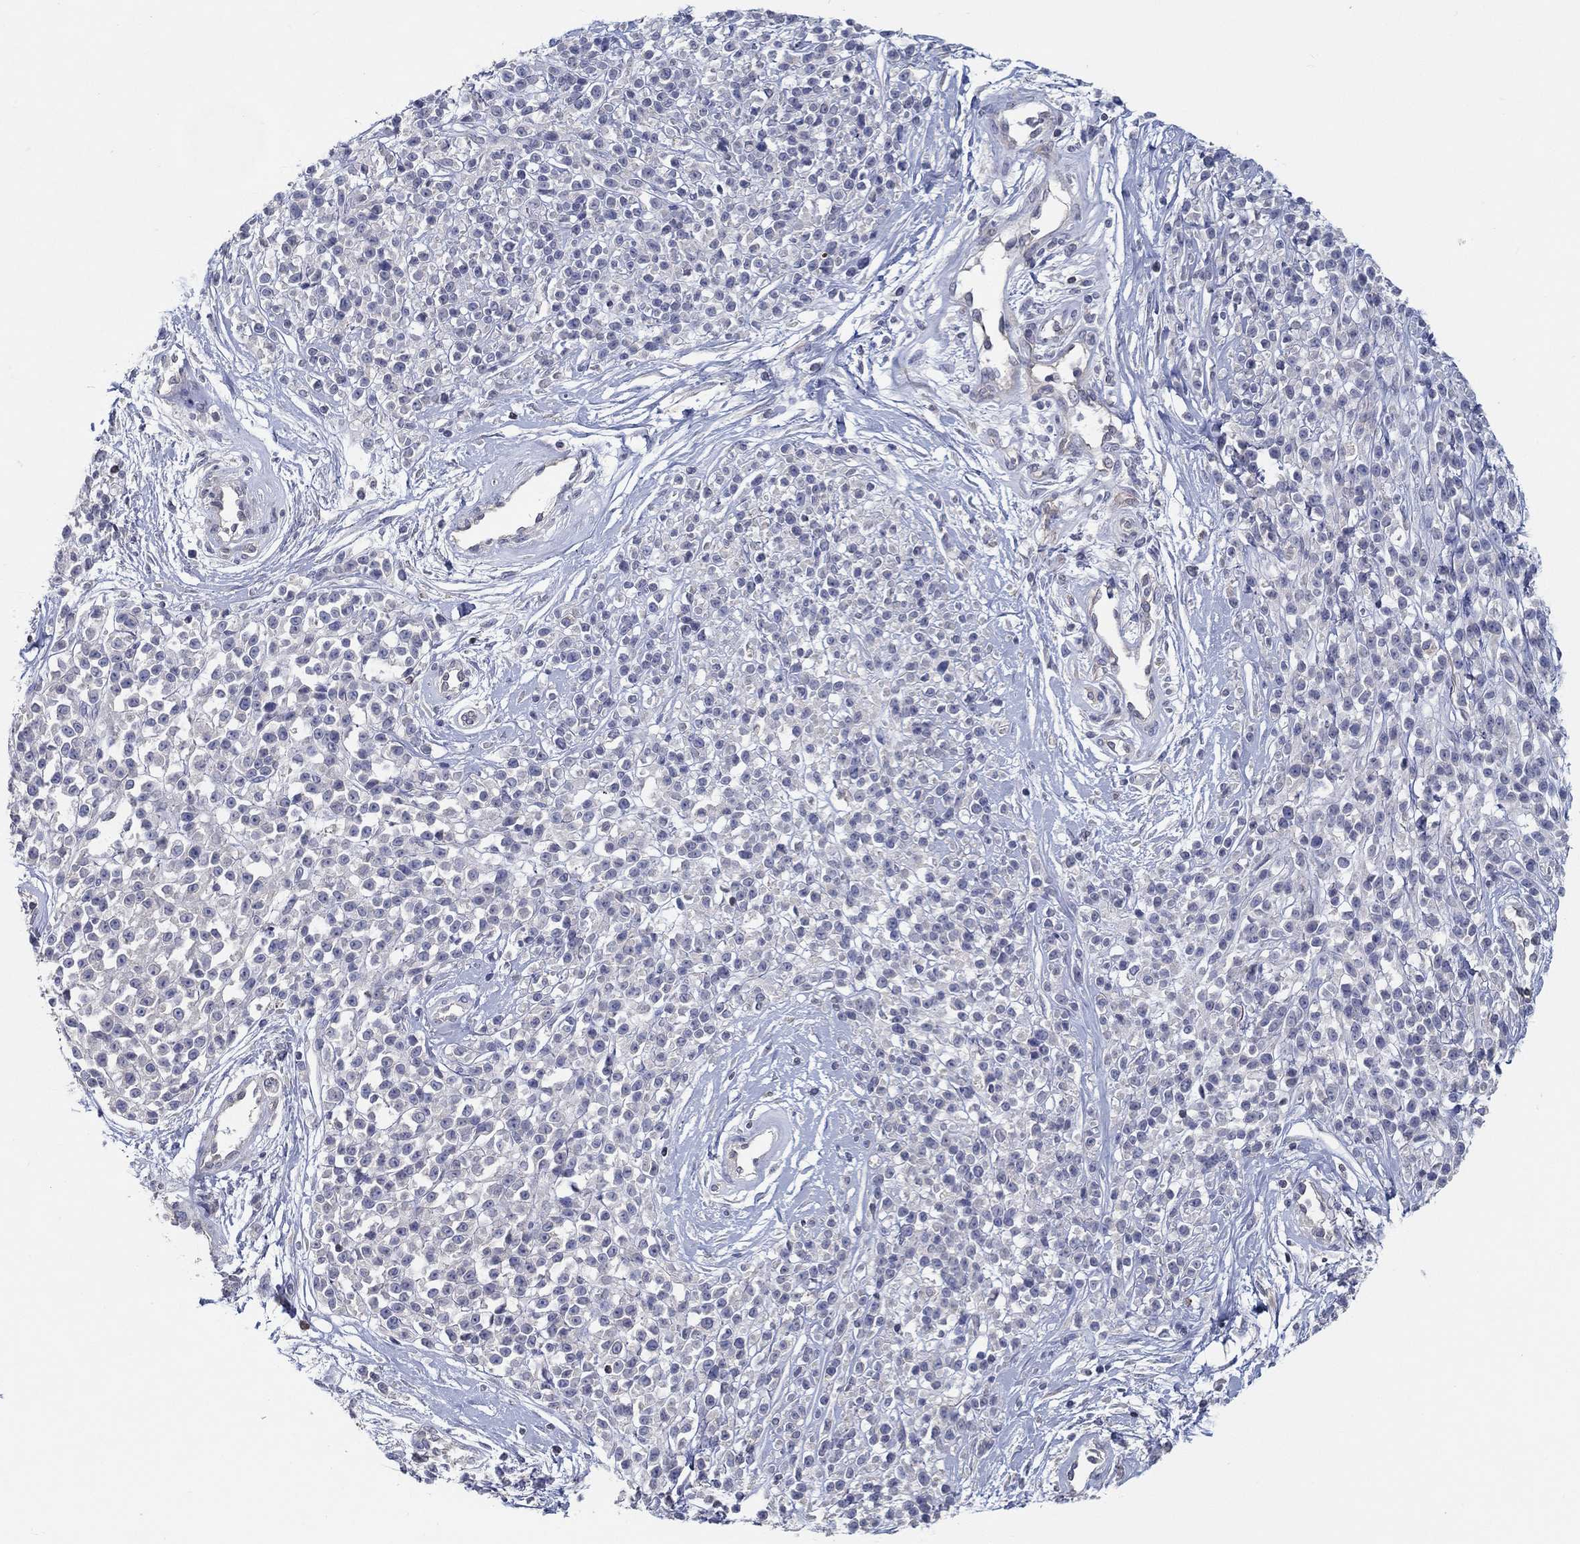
{"staining": {"intensity": "negative", "quantity": "none", "location": "none"}, "tissue": "melanoma", "cell_type": "Tumor cells", "image_type": "cancer", "snomed": [{"axis": "morphology", "description": "Malignant melanoma, NOS"}, {"axis": "topography", "description": "Skin"}, {"axis": "topography", "description": "Skin of trunk"}], "caption": "A high-resolution image shows IHC staining of melanoma, which demonstrates no significant positivity in tumor cells.", "gene": "ERMP1", "patient": {"sex": "male", "age": 74}}